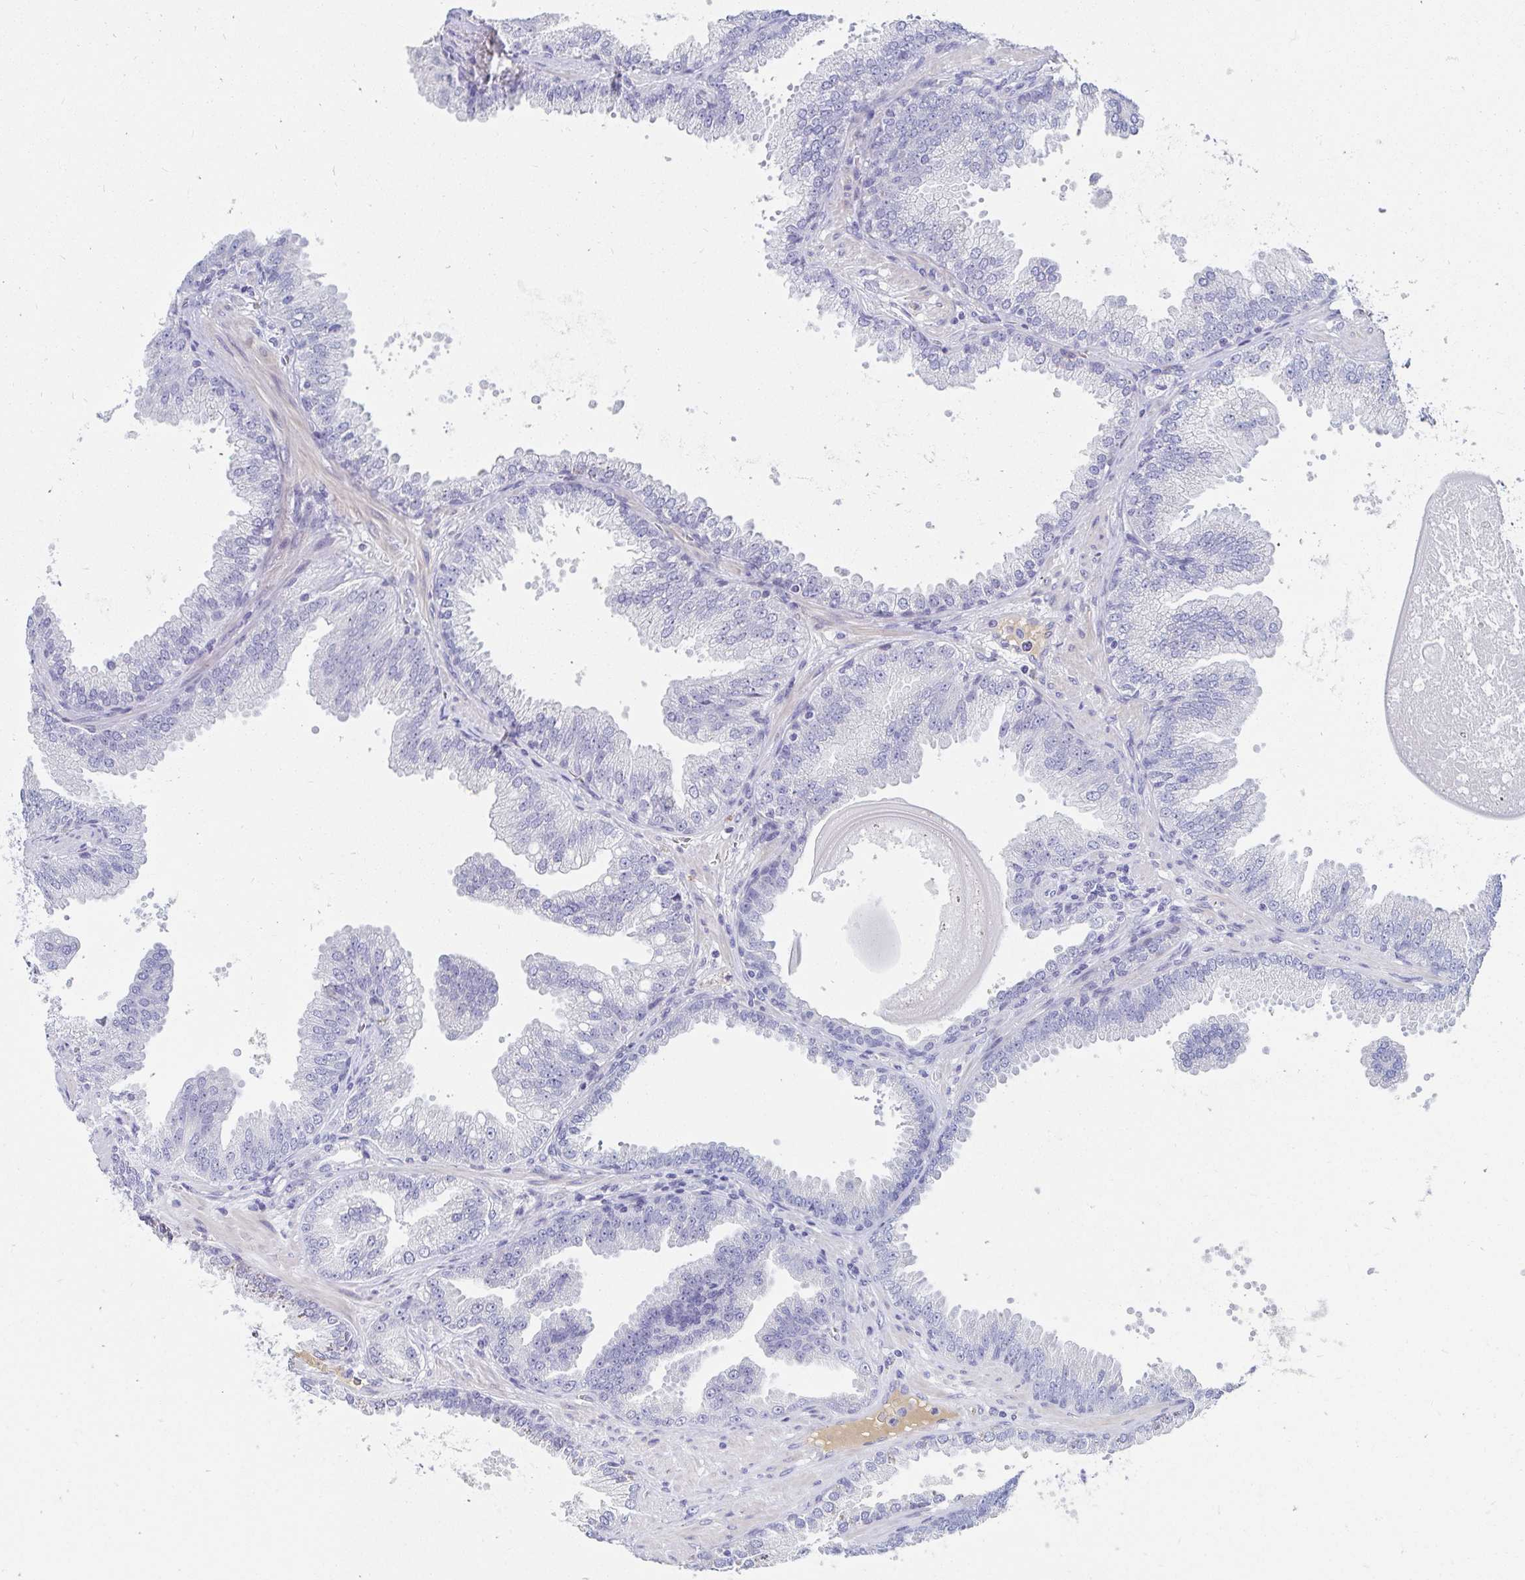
{"staining": {"intensity": "negative", "quantity": "none", "location": "none"}, "tissue": "prostate cancer", "cell_type": "Tumor cells", "image_type": "cancer", "snomed": [{"axis": "morphology", "description": "Adenocarcinoma, Low grade"}, {"axis": "topography", "description": "Prostate"}], "caption": "DAB immunohistochemical staining of prostate cancer (low-grade adenocarcinoma) shows no significant expression in tumor cells. (DAB (3,3'-diaminobenzidine) immunohistochemistry with hematoxylin counter stain).", "gene": "C4orf17", "patient": {"sex": "male", "age": 67}}